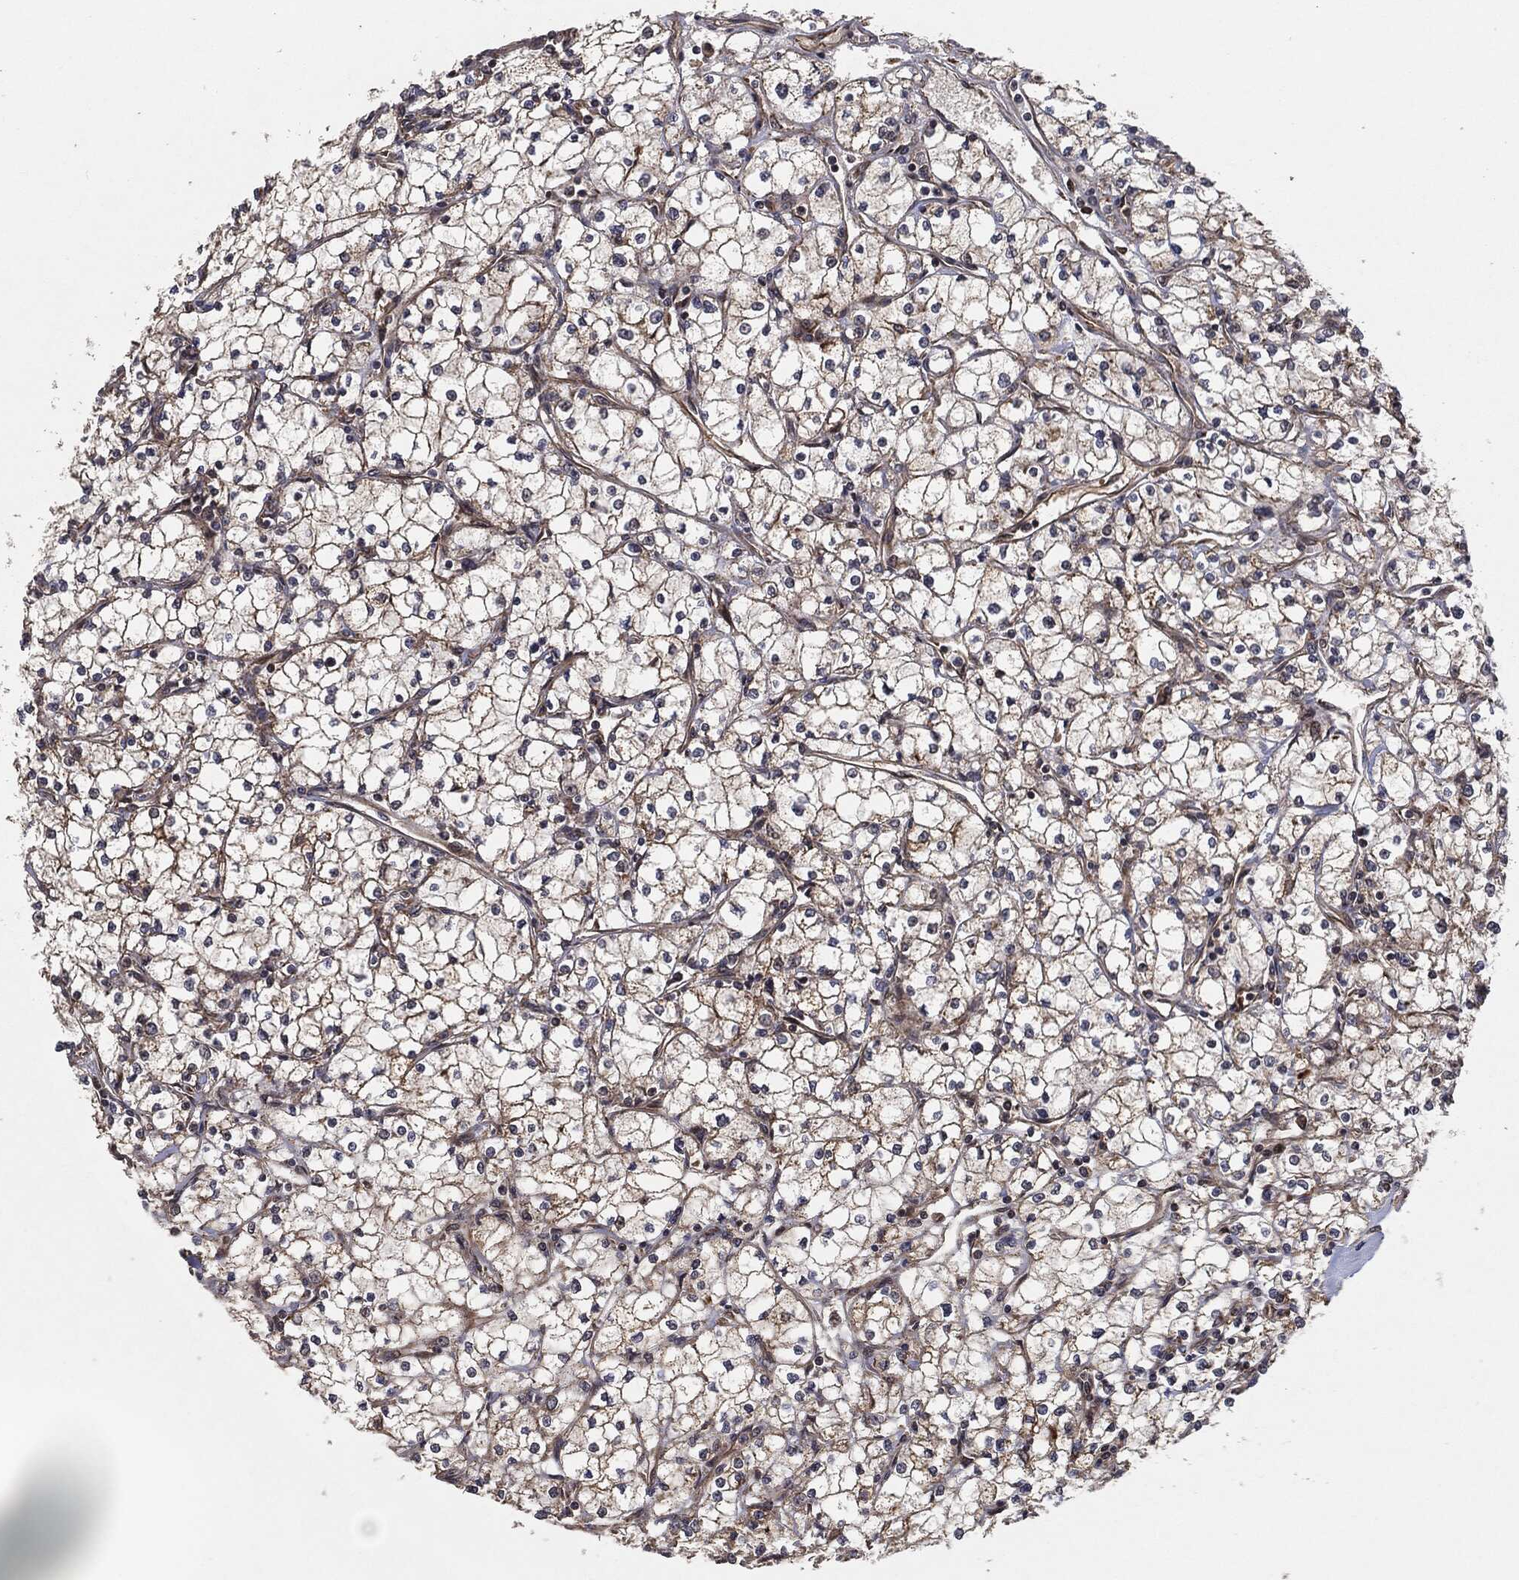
{"staining": {"intensity": "moderate", "quantity": "25%-75%", "location": "cytoplasmic/membranous"}, "tissue": "renal cancer", "cell_type": "Tumor cells", "image_type": "cancer", "snomed": [{"axis": "morphology", "description": "Adenocarcinoma, NOS"}, {"axis": "topography", "description": "Kidney"}], "caption": "High-power microscopy captured an IHC histopathology image of renal cancer, revealing moderate cytoplasmic/membranous staining in about 25%-75% of tumor cells. (DAB (3,3'-diaminobenzidine) IHC, brown staining for protein, blue staining for nuclei).", "gene": "BCAR1", "patient": {"sex": "male", "age": 67}}